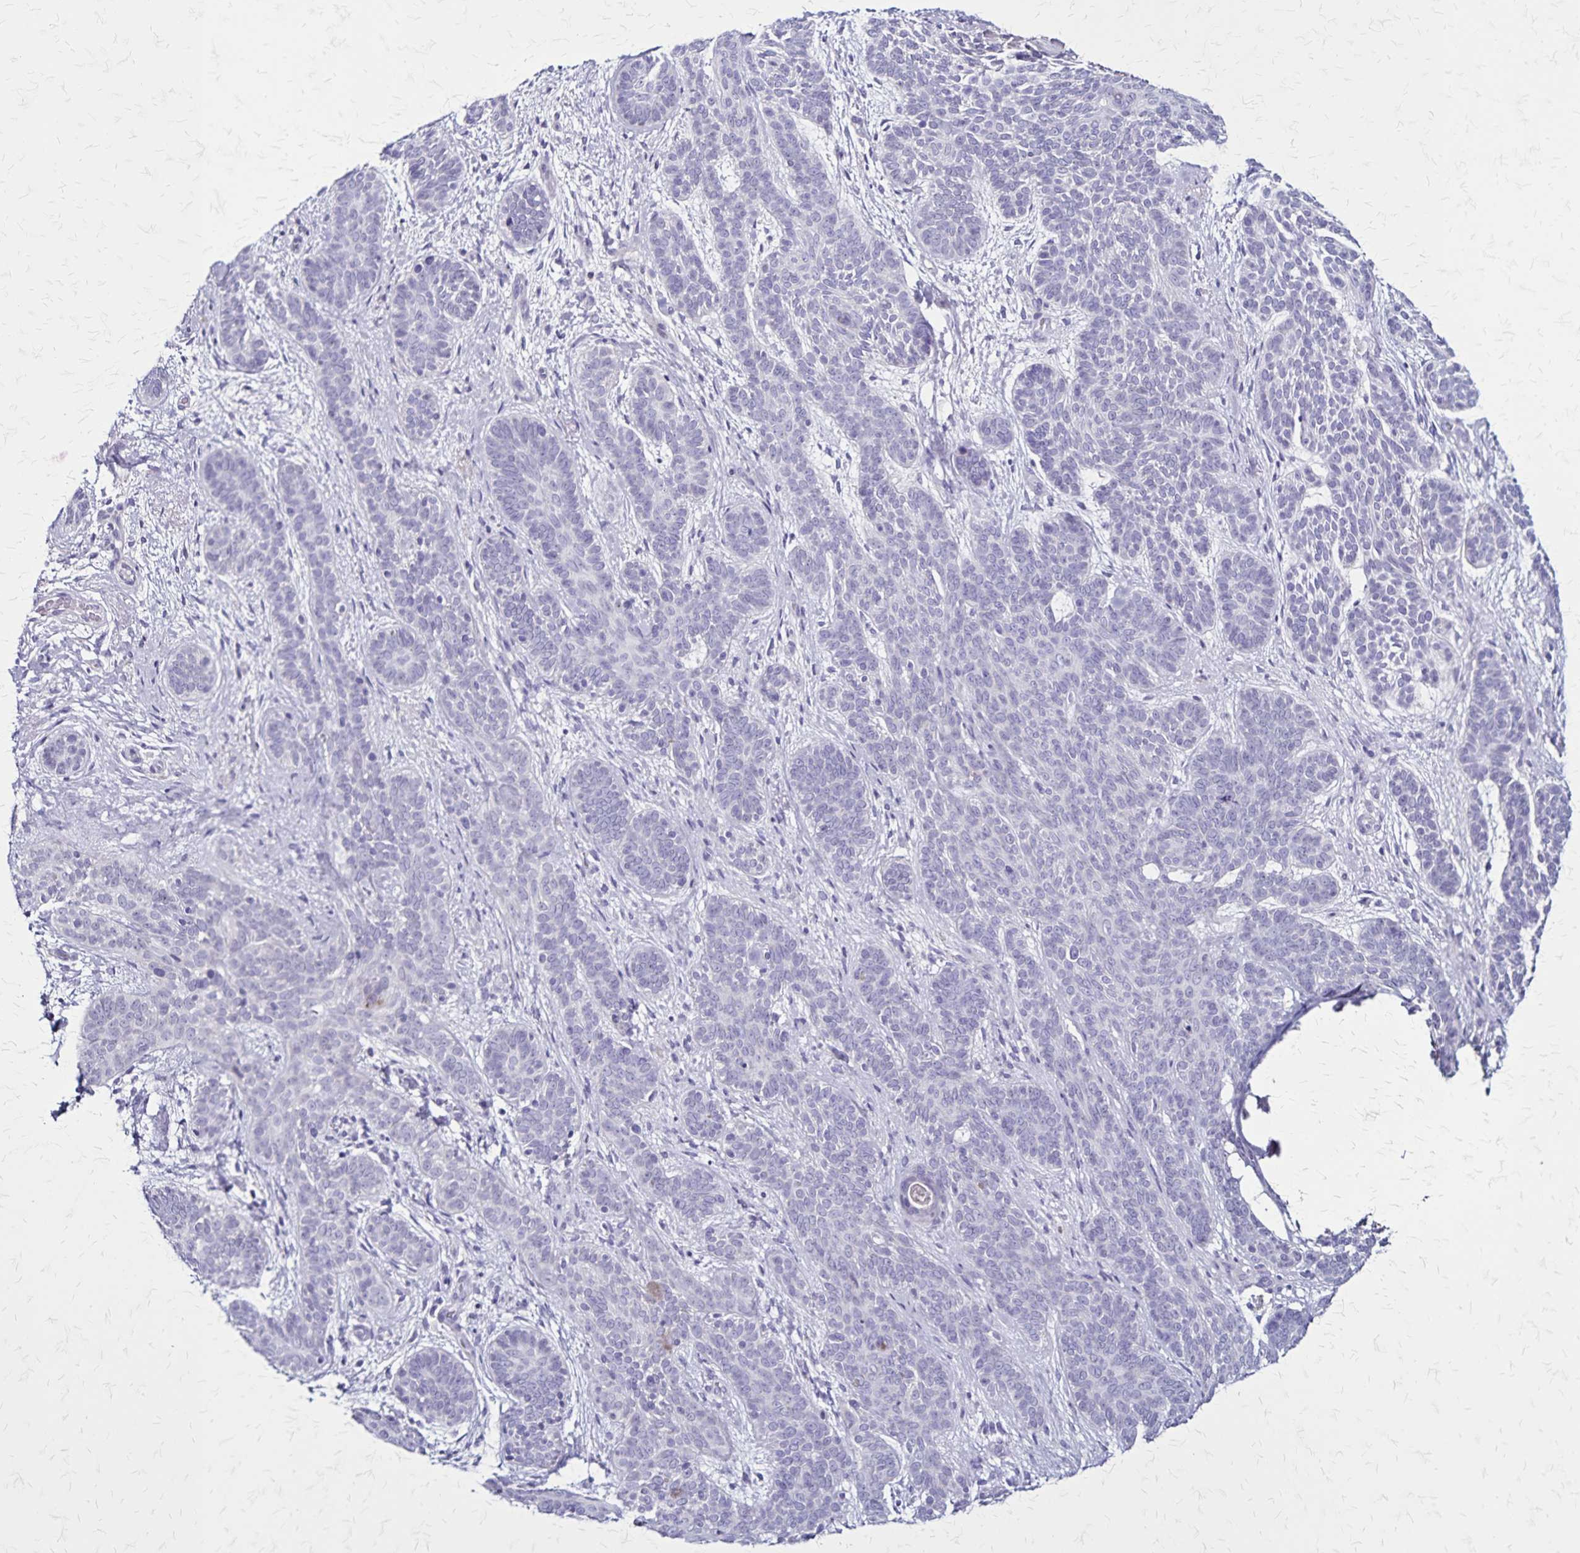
{"staining": {"intensity": "negative", "quantity": "none", "location": "none"}, "tissue": "skin cancer", "cell_type": "Tumor cells", "image_type": "cancer", "snomed": [{"axis": "morphology", "description": "Basal cell carcinoma"}, {"axis": "topography", "description": "Skin"}], "caption": "Photomicrograph shows no significant protein staining in tumor cells of skin cancer.", "gene": "PLXNA4", "patient": {"sex": "female", "age": 82}}